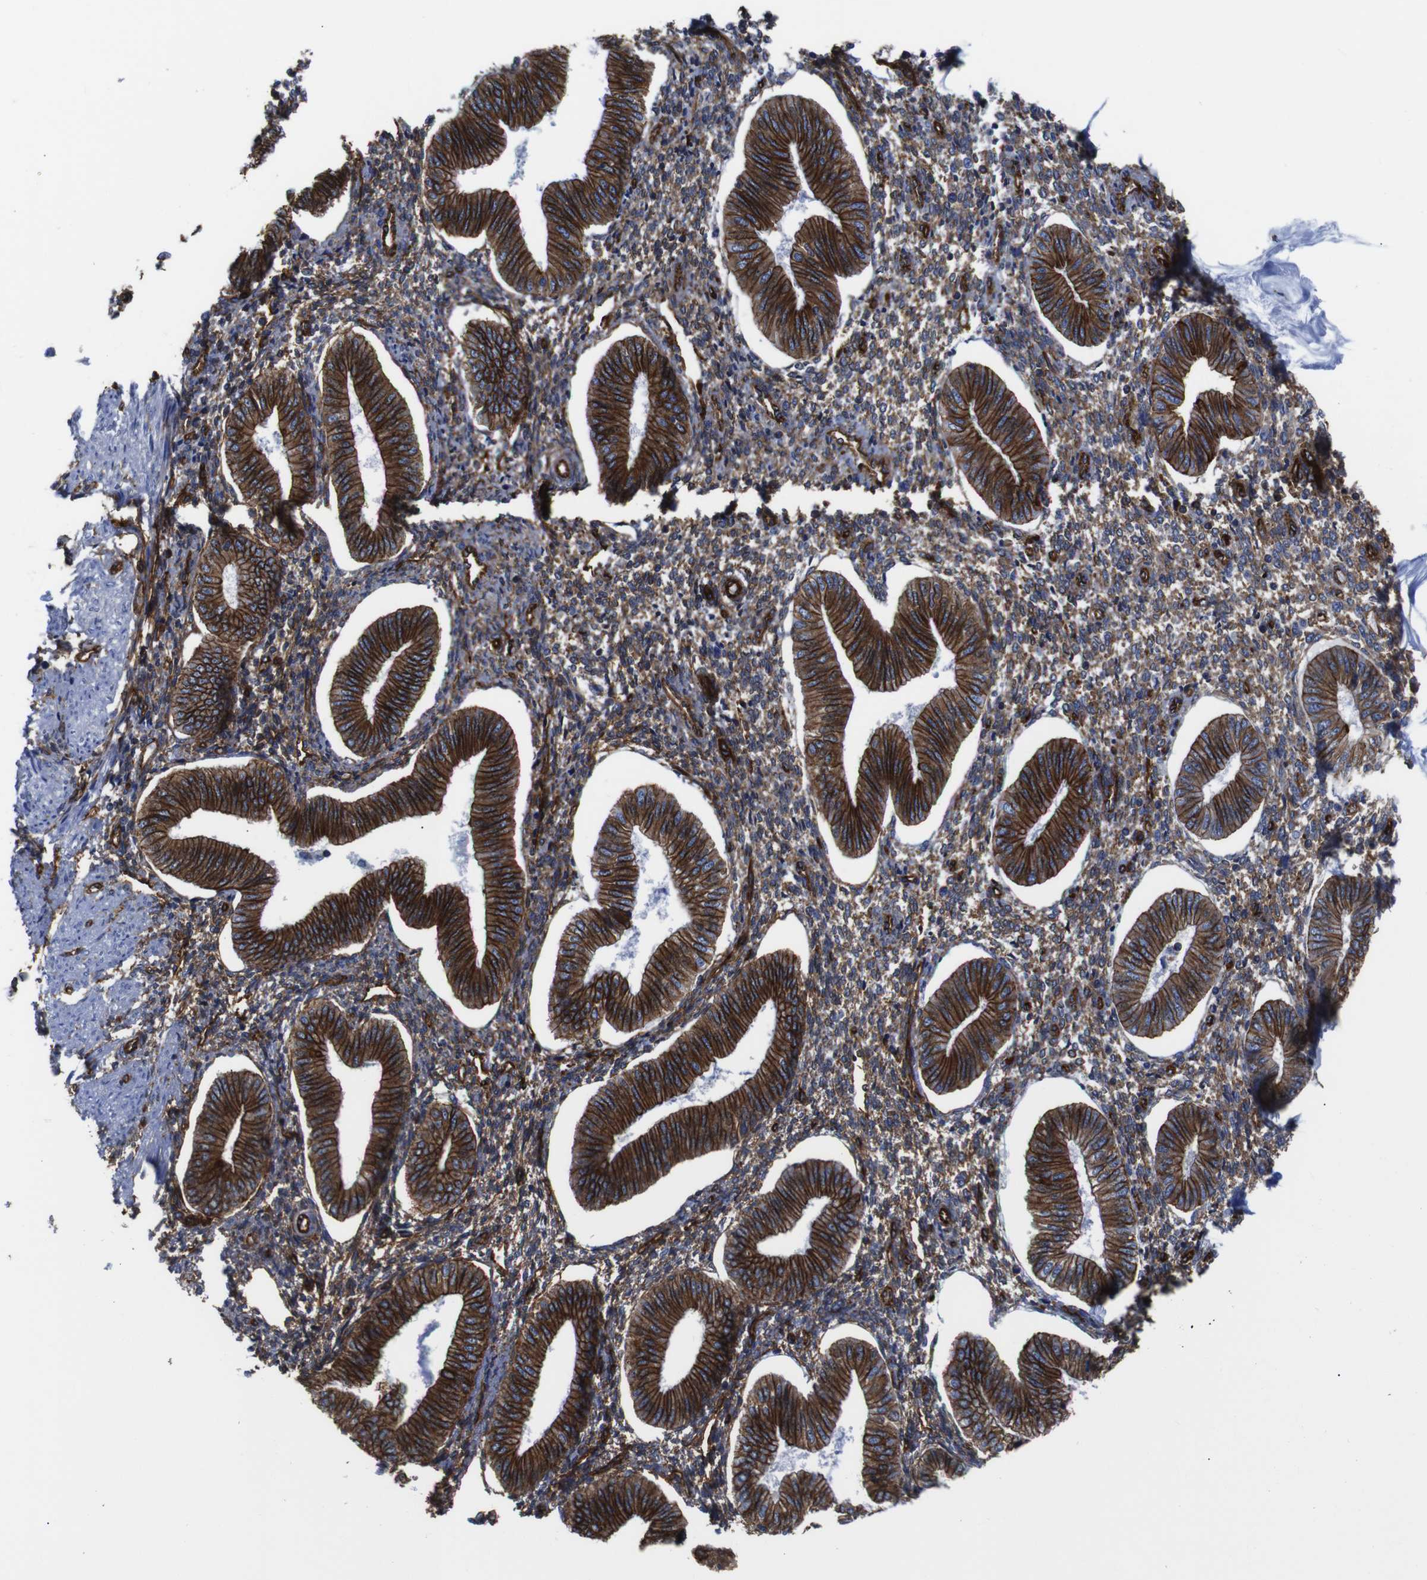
{"staining": {"intensity": "moderate", "quantity": ">75%", "location": "cytoplasmic/membranous"}, "tissue": "endometrium", "cell_type": "Cells in endometrial stroma", "image_type": "normal", "snomed": [{"axis": "morphology", "description": "Normal tissue, NOS"}, {"axis": "topography", "description": "Endometrium"}], "caption": "An IHC micrograph of unremarkable tissue is shown. Protein staining in brown shows moderate cytoplasmic/membranous positivity in endometrium within cells in endometrial stroma.", "gene": "SPTBN1", "patient": {"sex": "female", "age": 50}}